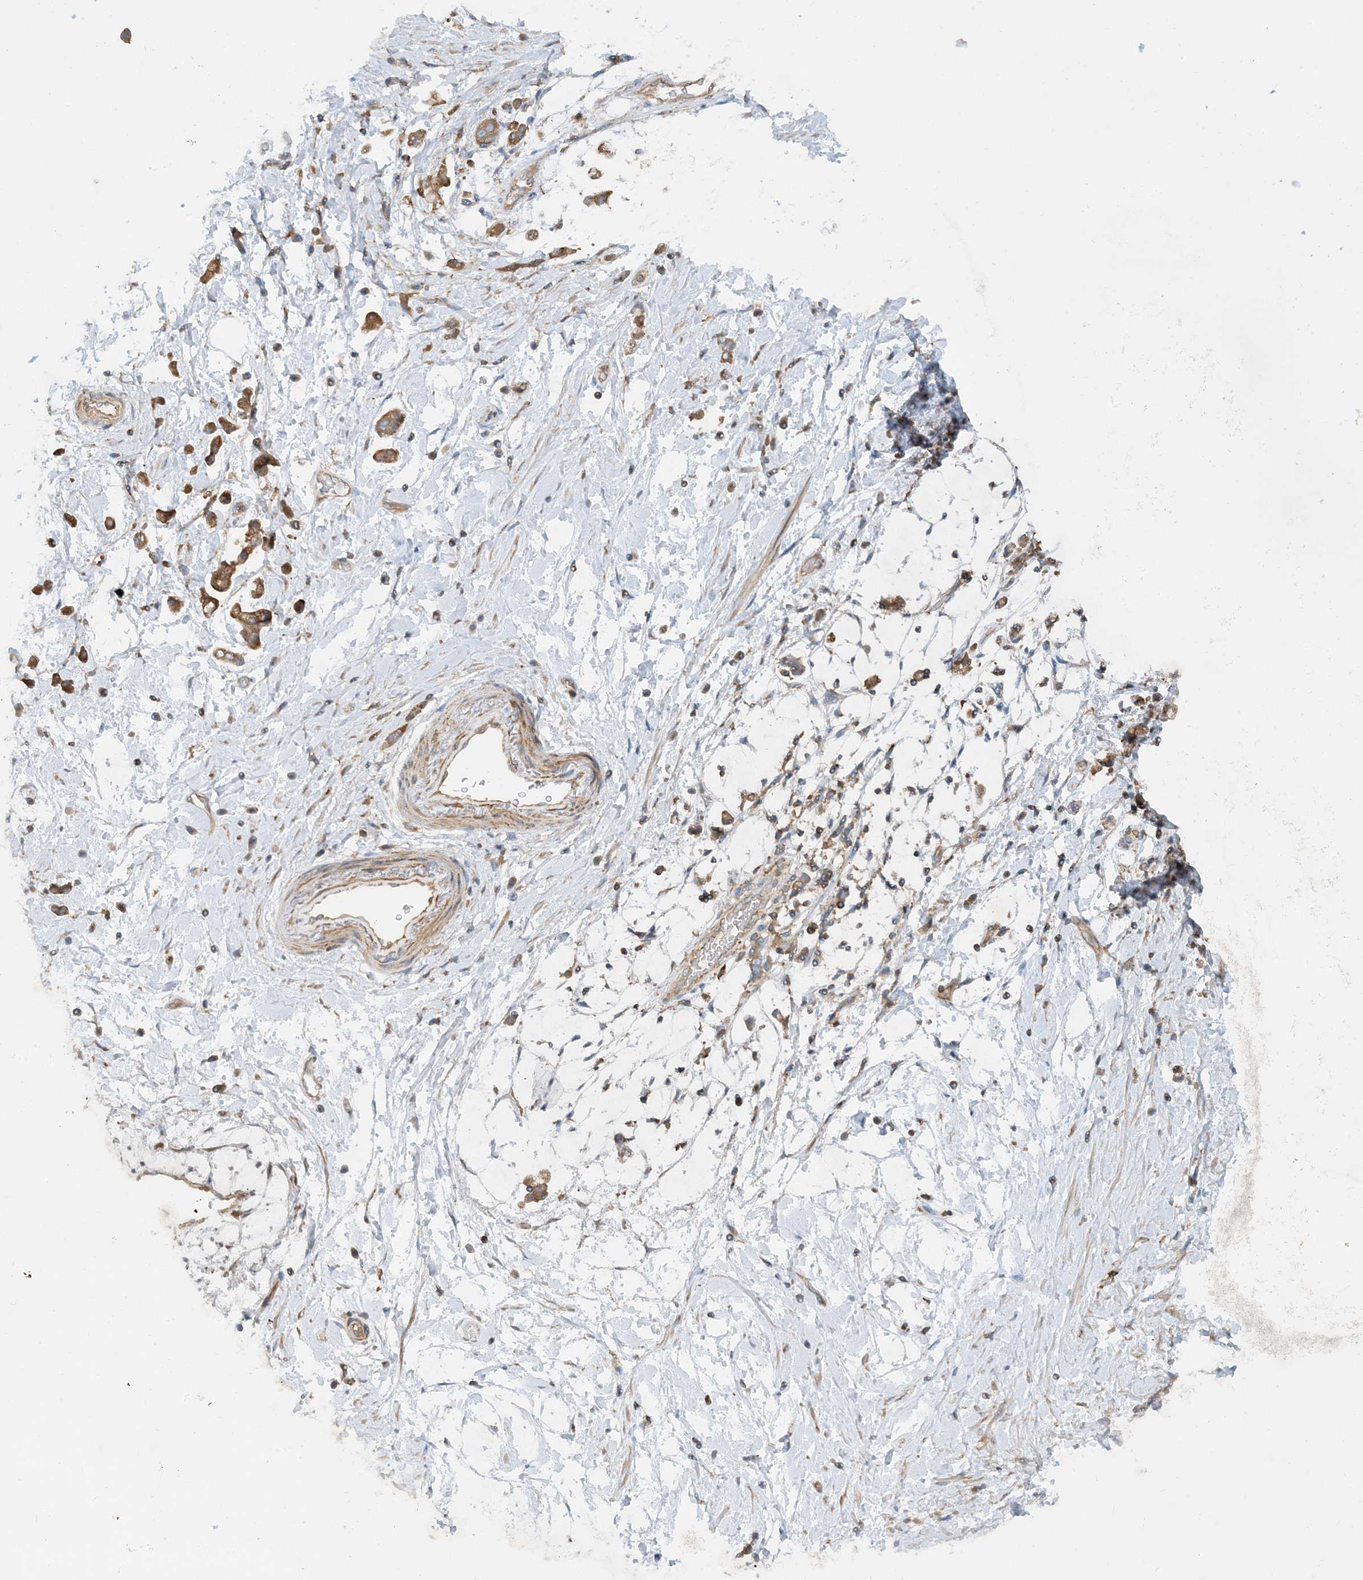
{"staining": {"intensity": "moderate", "quantity": ">75%", "location": "cytoplasmic/membranous"}, "tissue": "stomach cancer", "cell_type": "Tumor cells", "image_type": "cancer", "snomed": [{"axis": "morphology", "description": "Adenocarcinoma, NOS"}, {"axis": "topography", "description": "Stomach"}], "caption": "Stomach cancer (adenocarcinoma) stained for a protein displays moderate cytoplasmic/membranous positivity in tumor cells.", "gene": "SFMBT2", "patient": {"sex": "female", "age": 60}}